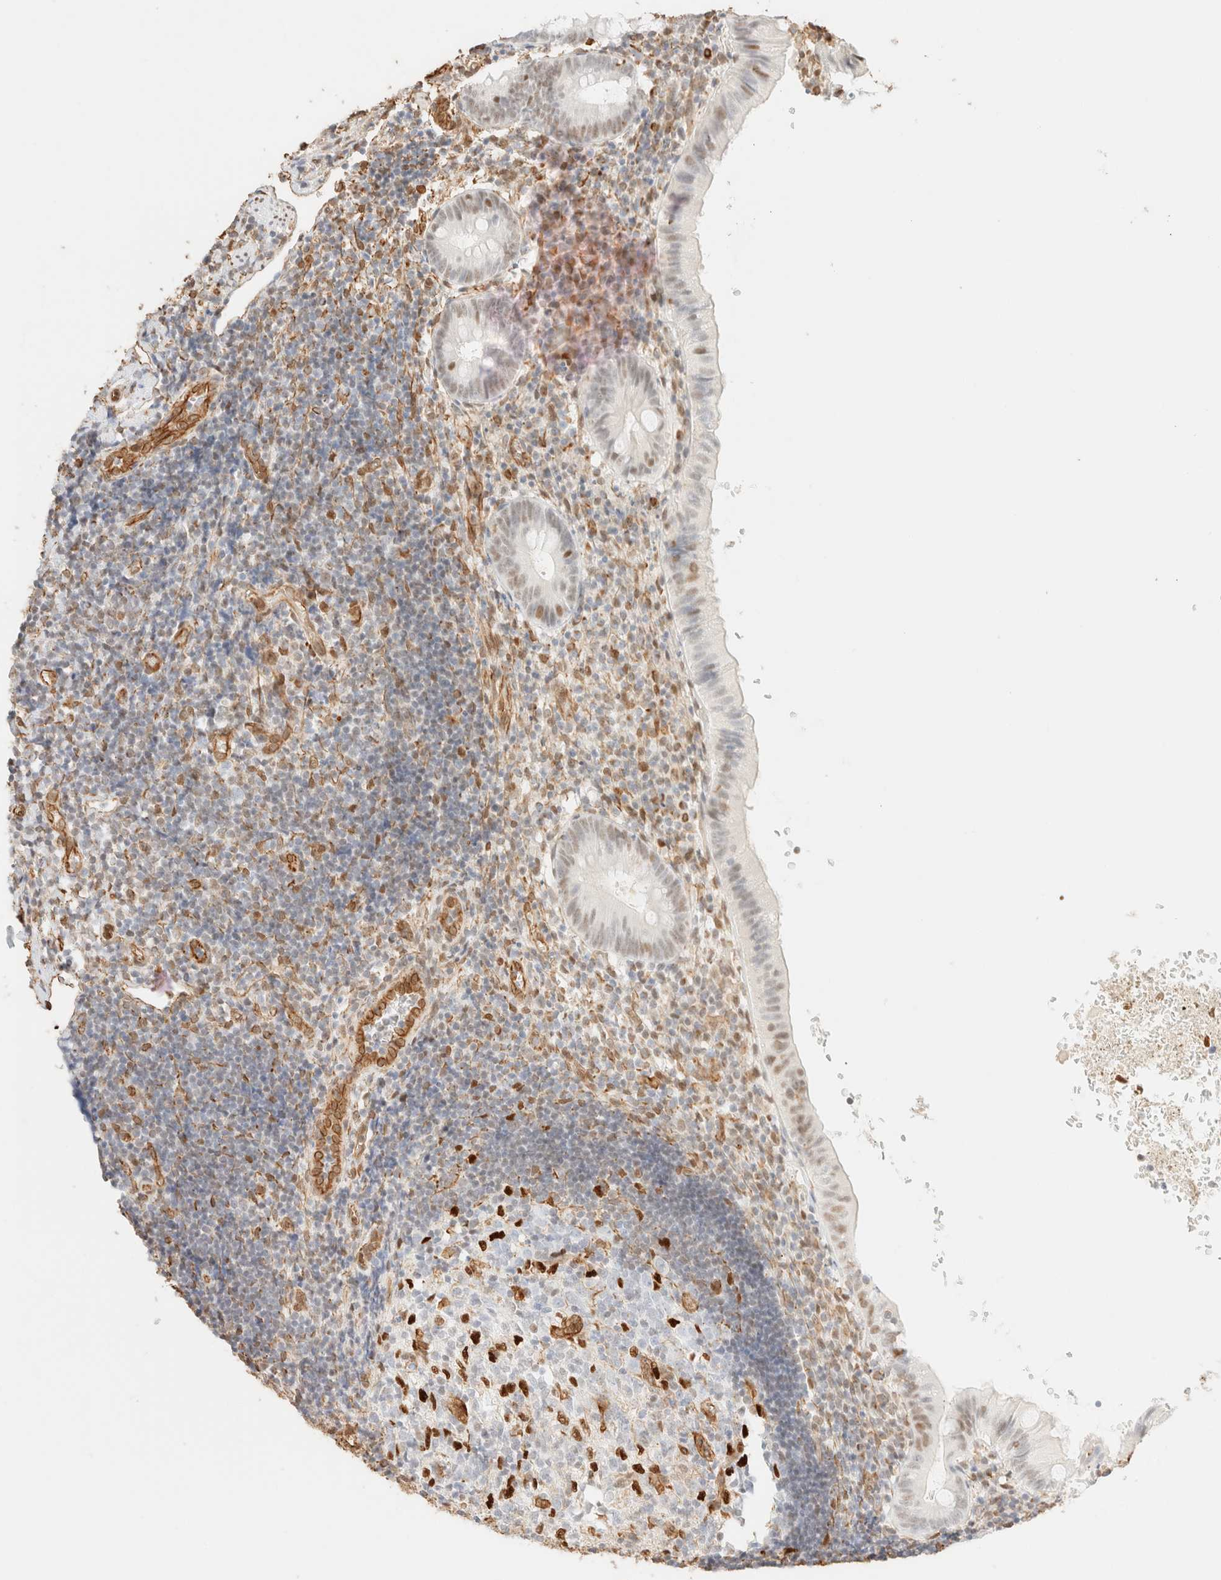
{"staining": {"intensity": "weak", "quantity": "<25%", "location": "nuclear"}, "tissue": "appendix", "cell_type": "Glandular cells", "image_type": "normal", "snomed": [{"axis": "morphology", "description": "Normal tissue, NOS"}, {"axis": "topography", "description": "Appendix"}], "caption": "Appendix was stained to show a protein in brown. There is no significant expression in glandular cells. (DAB (3,3'-diaminobenzidine) immunohistochemistry with hematoxylin counter stain).", "gene": "ZSCAN18", "patient": {"sex": "male", "age": 8}}